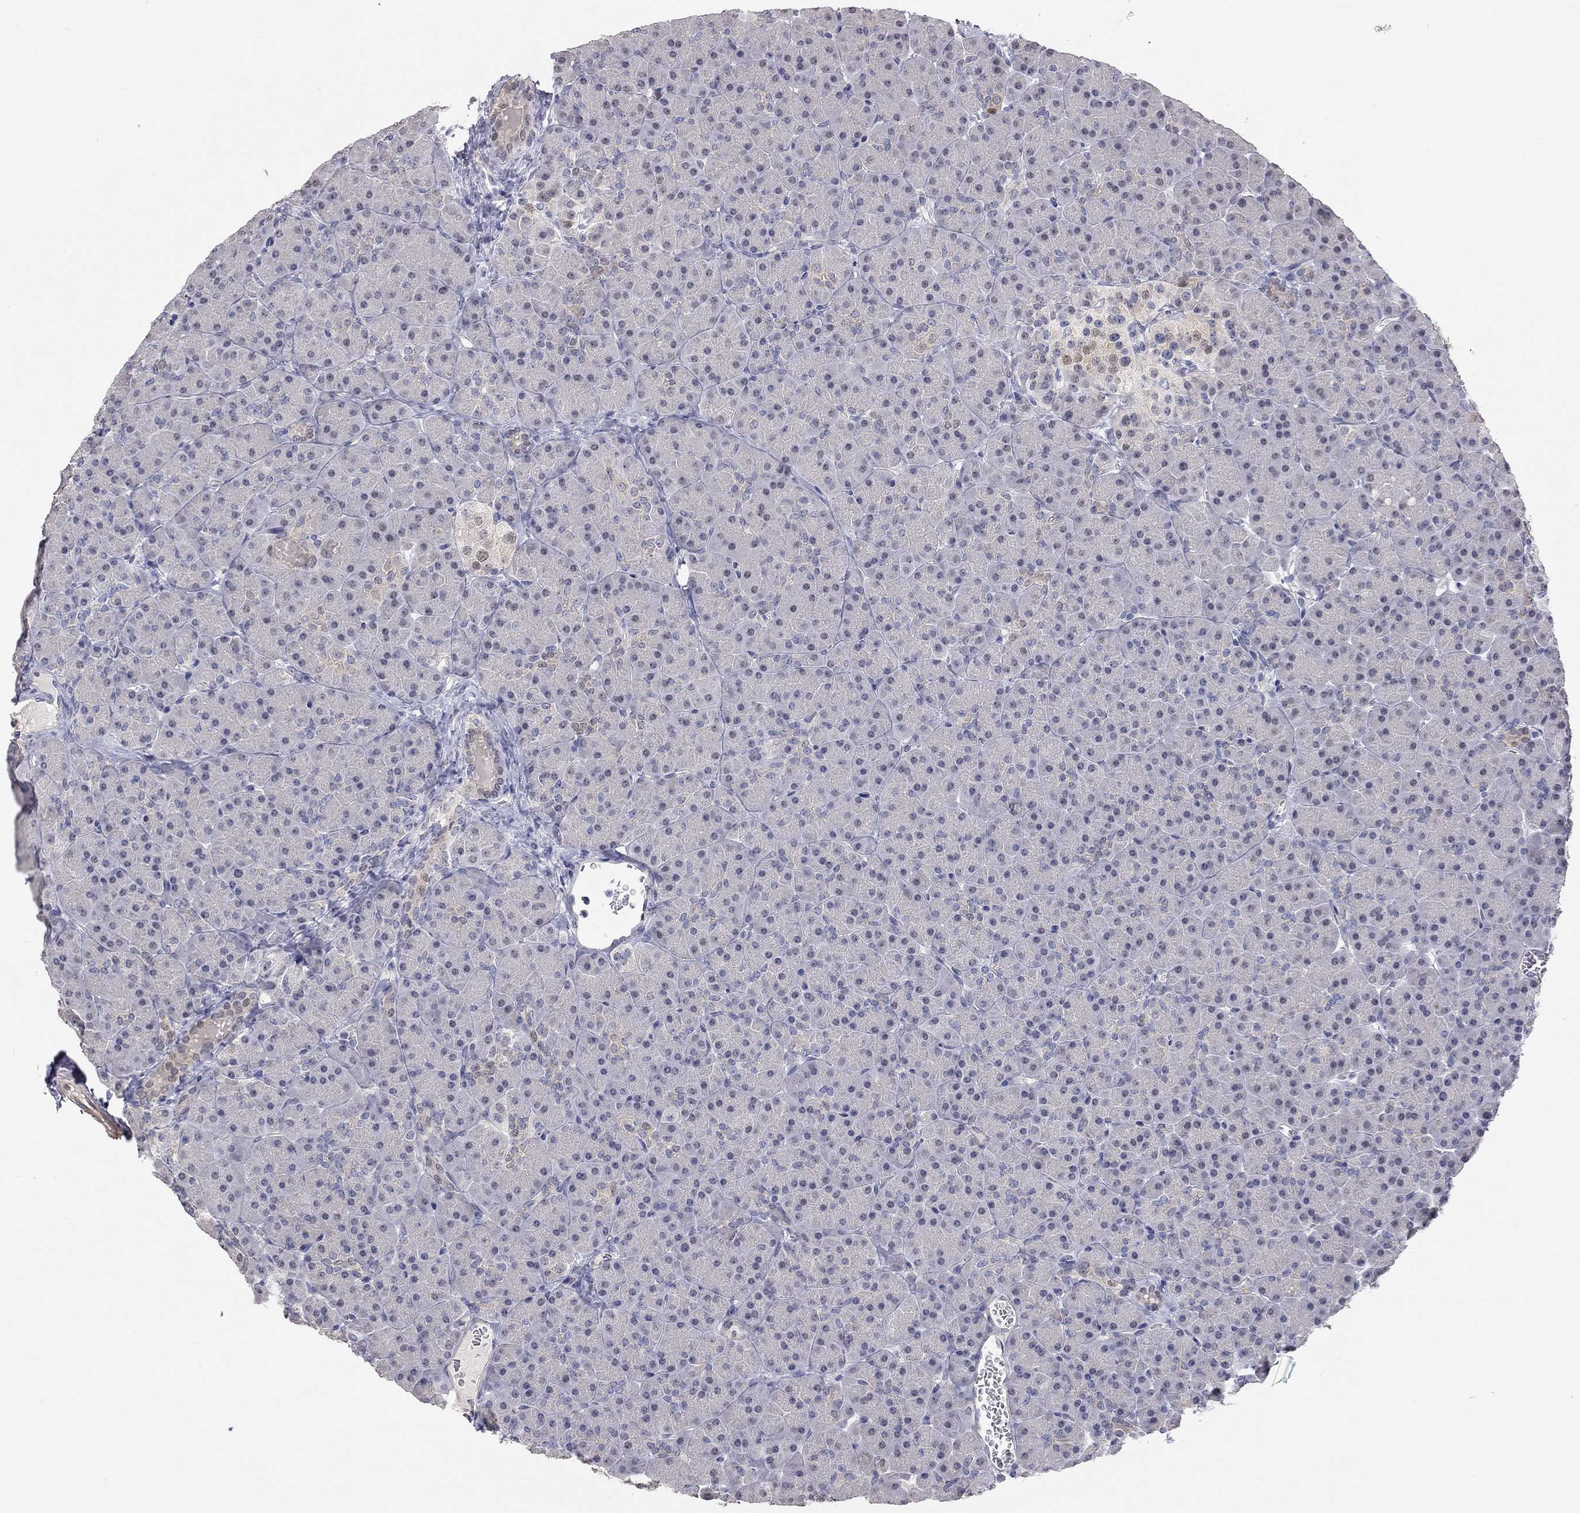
{"staining": {"intensity": "negative", "quantity": "none", "location": "none"}, "tissue": "pancreas", "cell_type": "Exocrine glandular cells", "image_type": "normal", "snomed": [{"axis": "morphology", "description": "Normal tissue, NOS"}, {"axis": "topography", "description": "Pancreas"}], "caption": "Photomicrograph shows no significant protein positivity in exocrine glandular cells of benign pancreas.", "gene": "PAPSS2", "patient": {"sex": "female", "age": 44}}